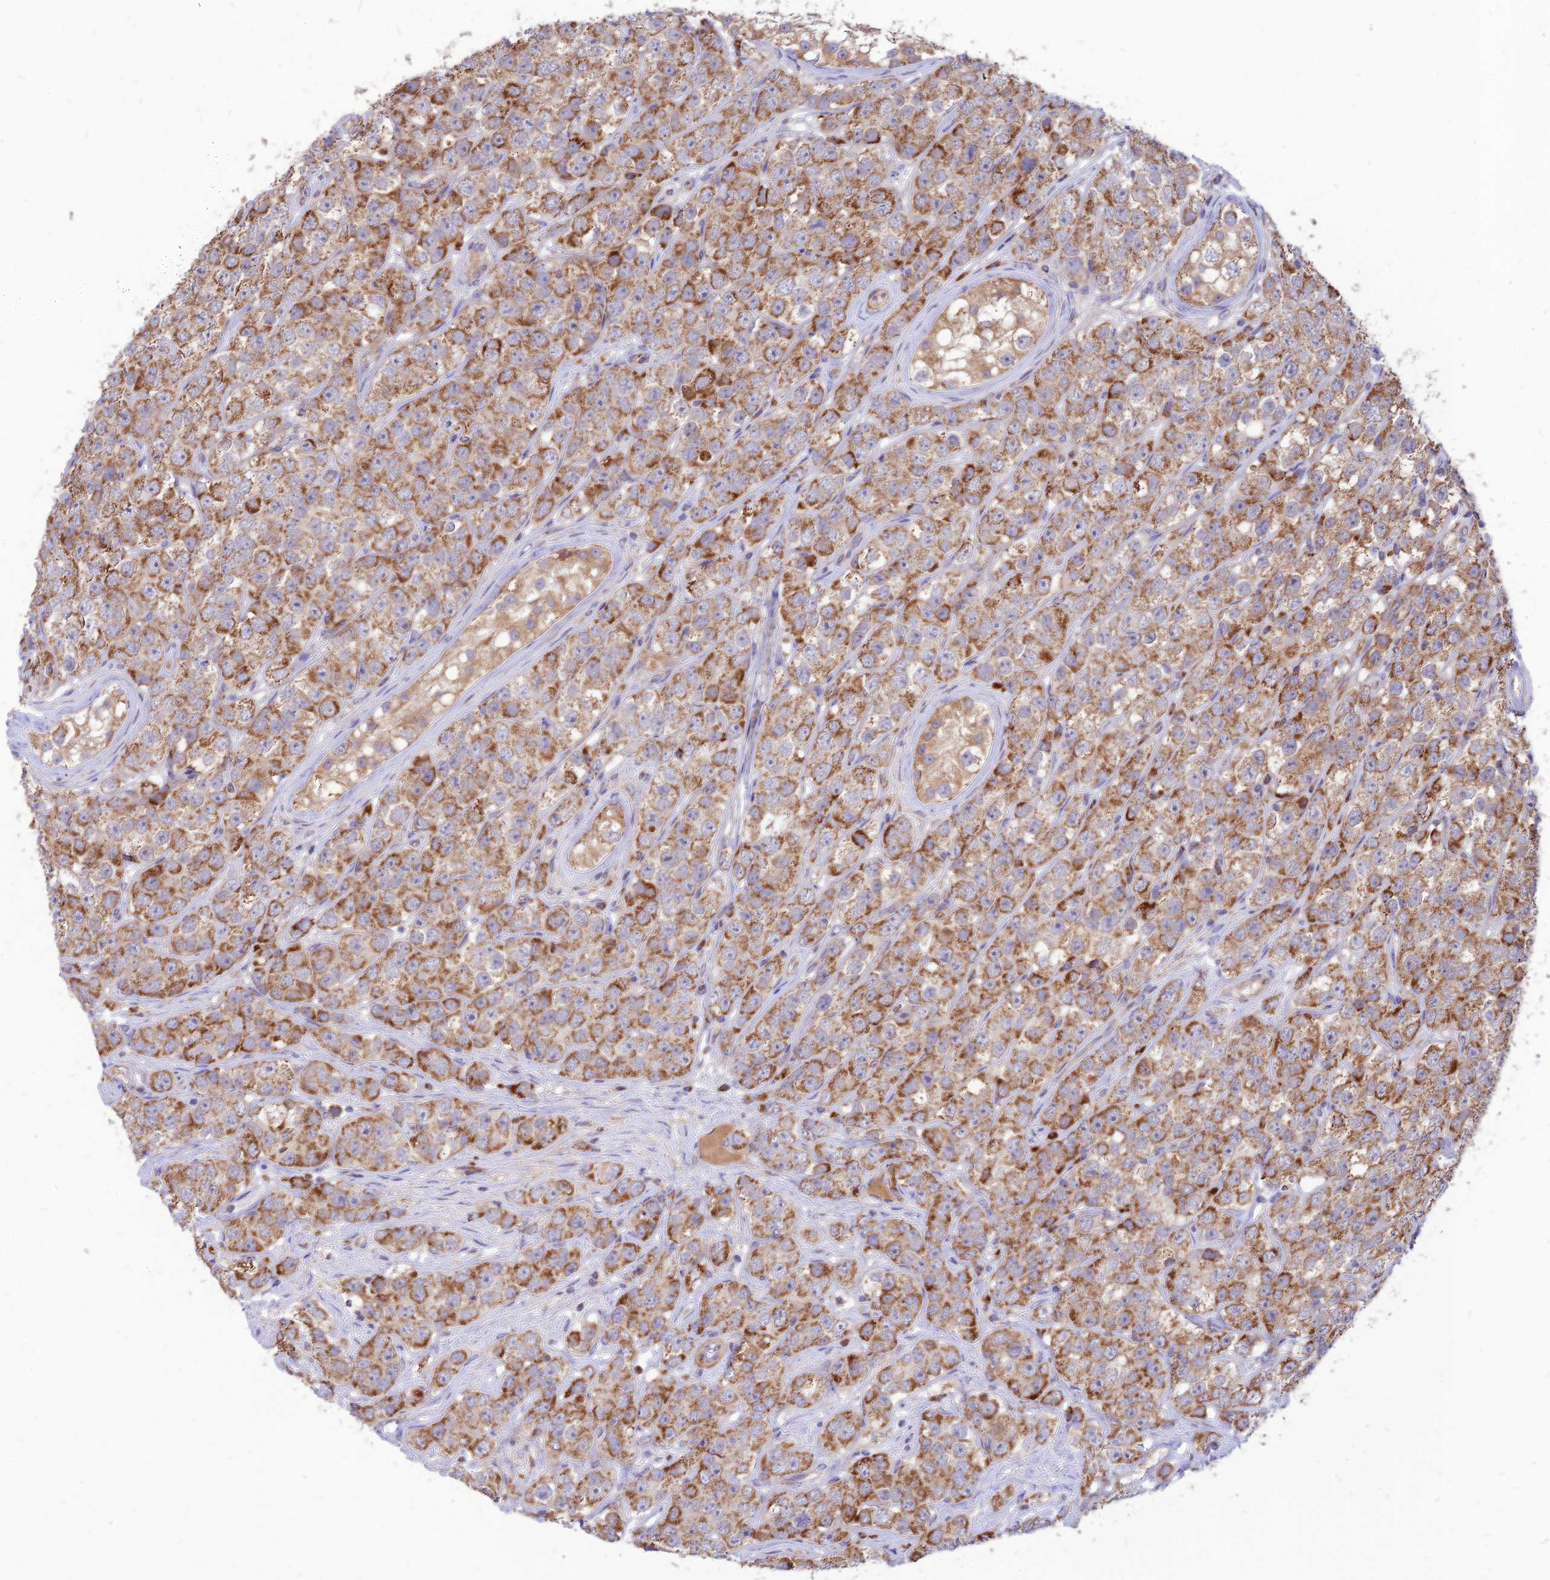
{"staining": {"intensity": "moderate", "quantity": ">75%", "location": "cytoplasmic/membranous"}, "tissue": "testis cancer", "cell_type": "Tumor cells", "image_type": "cancer", "snomed": [{"axis": "morphology", "description": "Seminoma, NOS"}, {"axis": "topography", "description": "Testis"}], "caption": "Tumor cells display medium levels of moderate cytoplasmic/membranous positivity in approximately >75% of cells in testis cancer (seminoma). (Stains: DAB in brown, nuclei in blue, Microscopy: brightfield microscopy at high magnification).", "gene": "ECI1", "patient": {"sex": "male", "age": 28}}